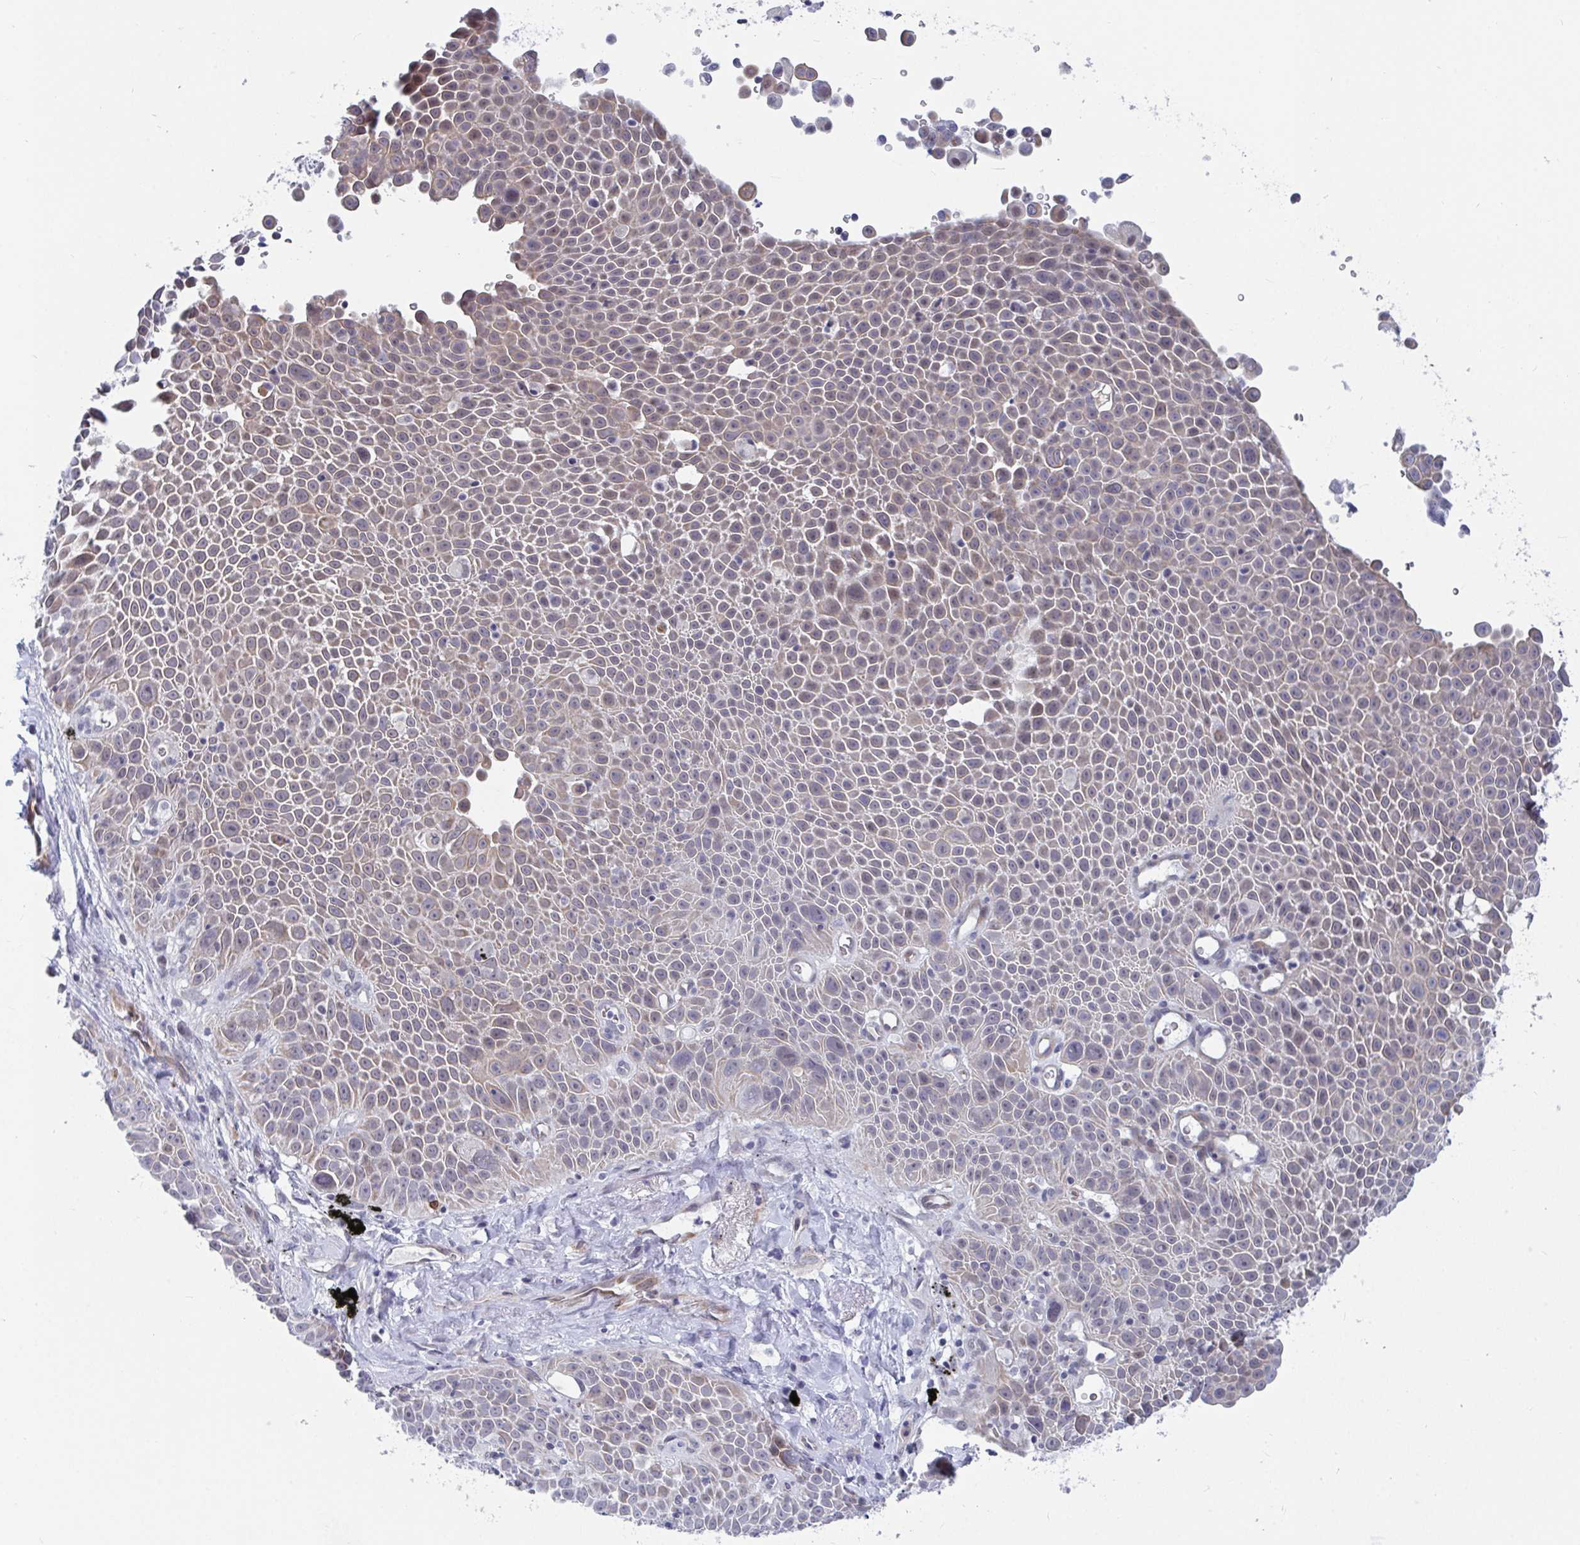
{"staining": {"intensity": "weak", "quantity": ">75%", "location": "cytoplasmic/membranous"}, "tissue": "lung cancer", "cell_type": "Tumor cells", "image_type": "cancer", "snomed": [{"axis": "morphology", "description": "Squamous cell carcinoma, NOS"}, {"axis": "morphology", "description": "Squamous cell carcinoma, metastatic, NOS"}, {"axis": "topography", "description": "Lymph node"}, {"axis": "topography", "description": "Lung"}], "caption": "Immunohistochemical staining of lung cancer (squamous cell carcinoma) shows low levels of weak cytoplasmic/membranous expression in approximately >75% of tumor cells.", "gene": "DAOA", "patient": {"sex": "female", "age": 62}}